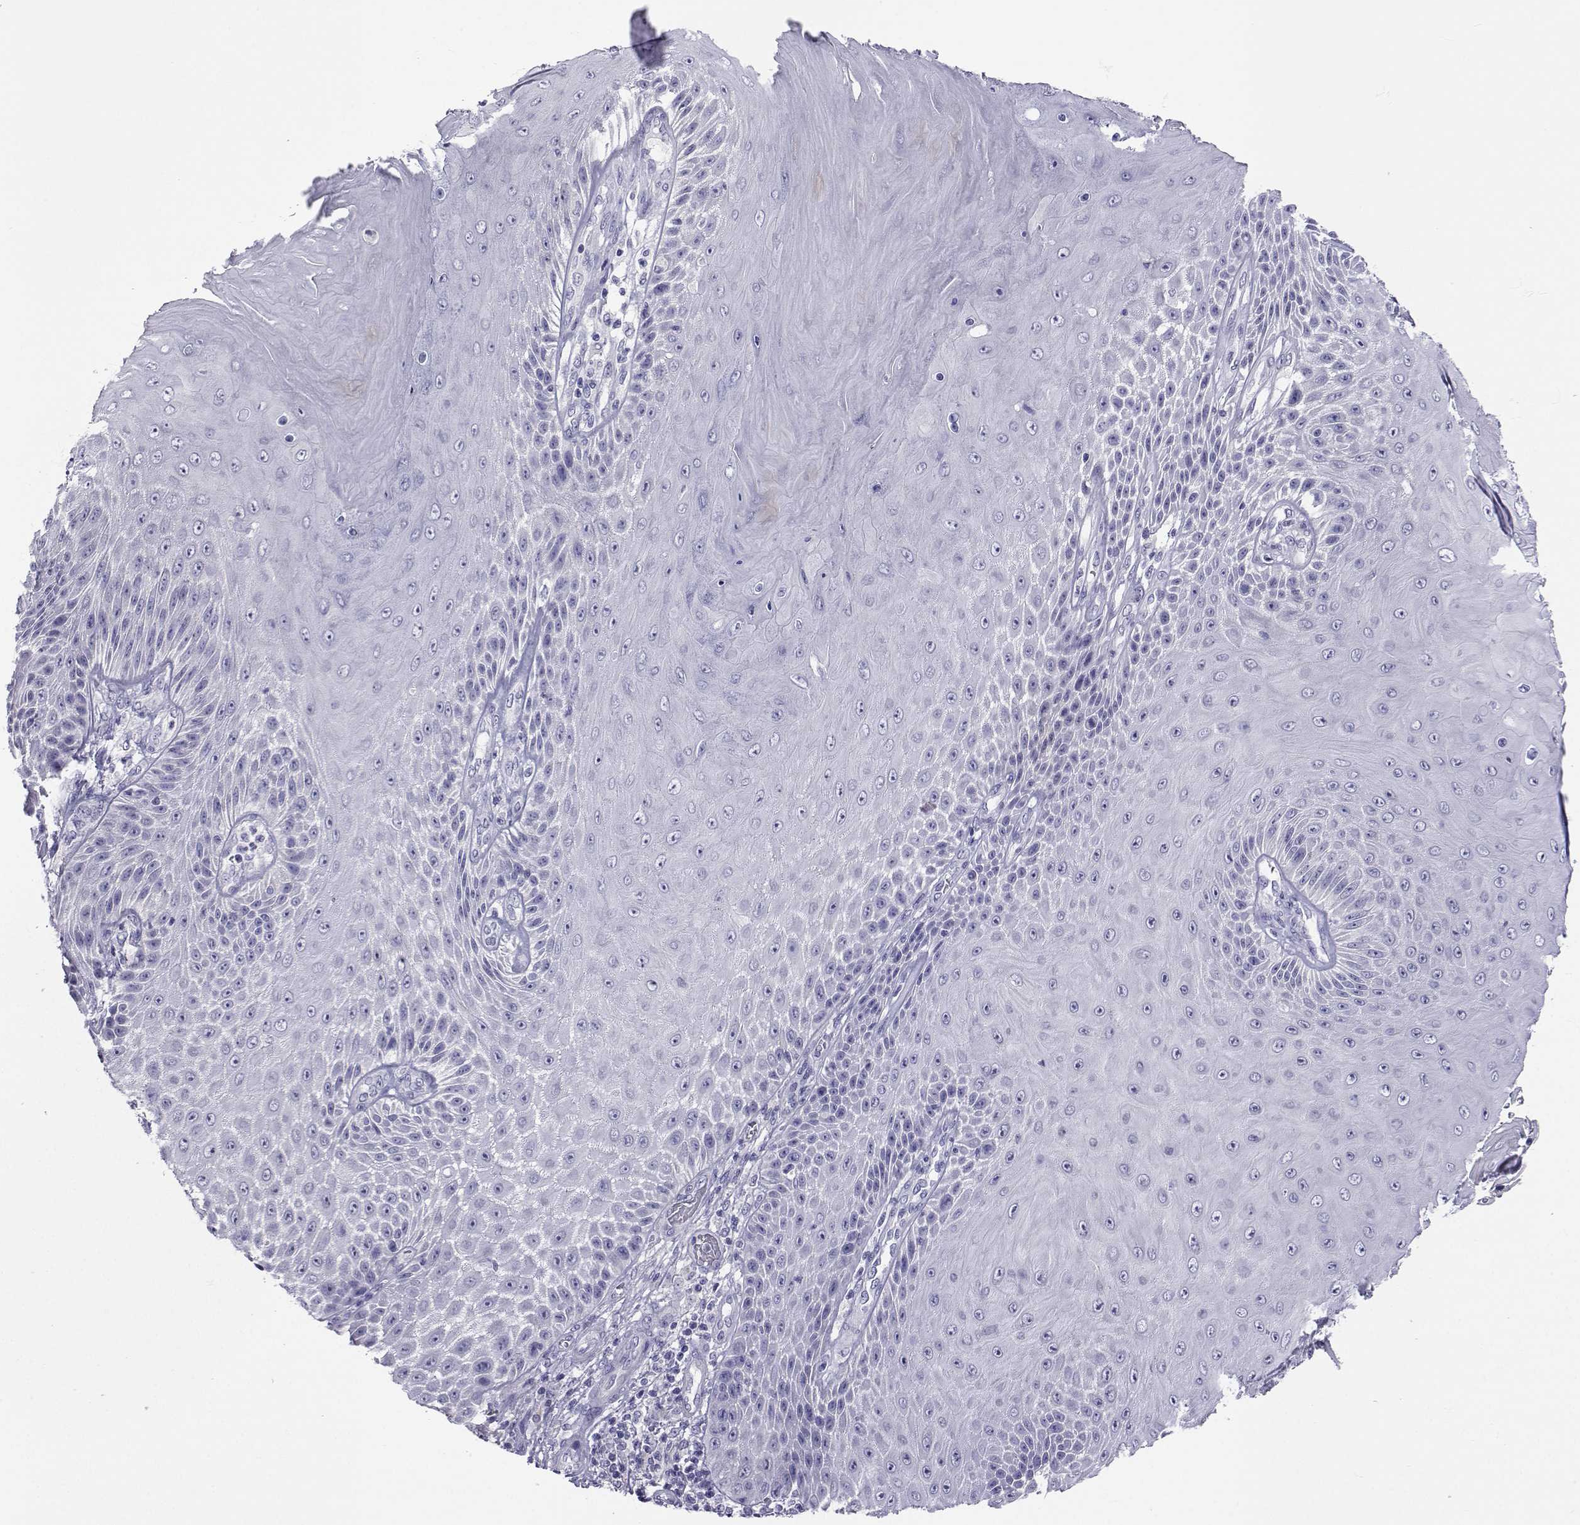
{"staining": {"intensity": "negative", "quantity": "none", "location": "none"}, "tissue": "skin cancer", "cell_type": "Tumor cells", "image_type": "cancer", "snomed": [{"axis": "morphology", "description": "Squamous cell carcinoma, NOS"}, {"axis": "topography", "description": "Skin"}], "caption": "This image is of squamous cell carcinoma (skin) stained with immunohistochemistry to label a protein in brown with the nuclei are counter-stained blue. There is no positivity in tumor cells.", "gene": "SLC6A3", "patient": {"sex": "male", "age": 62}}